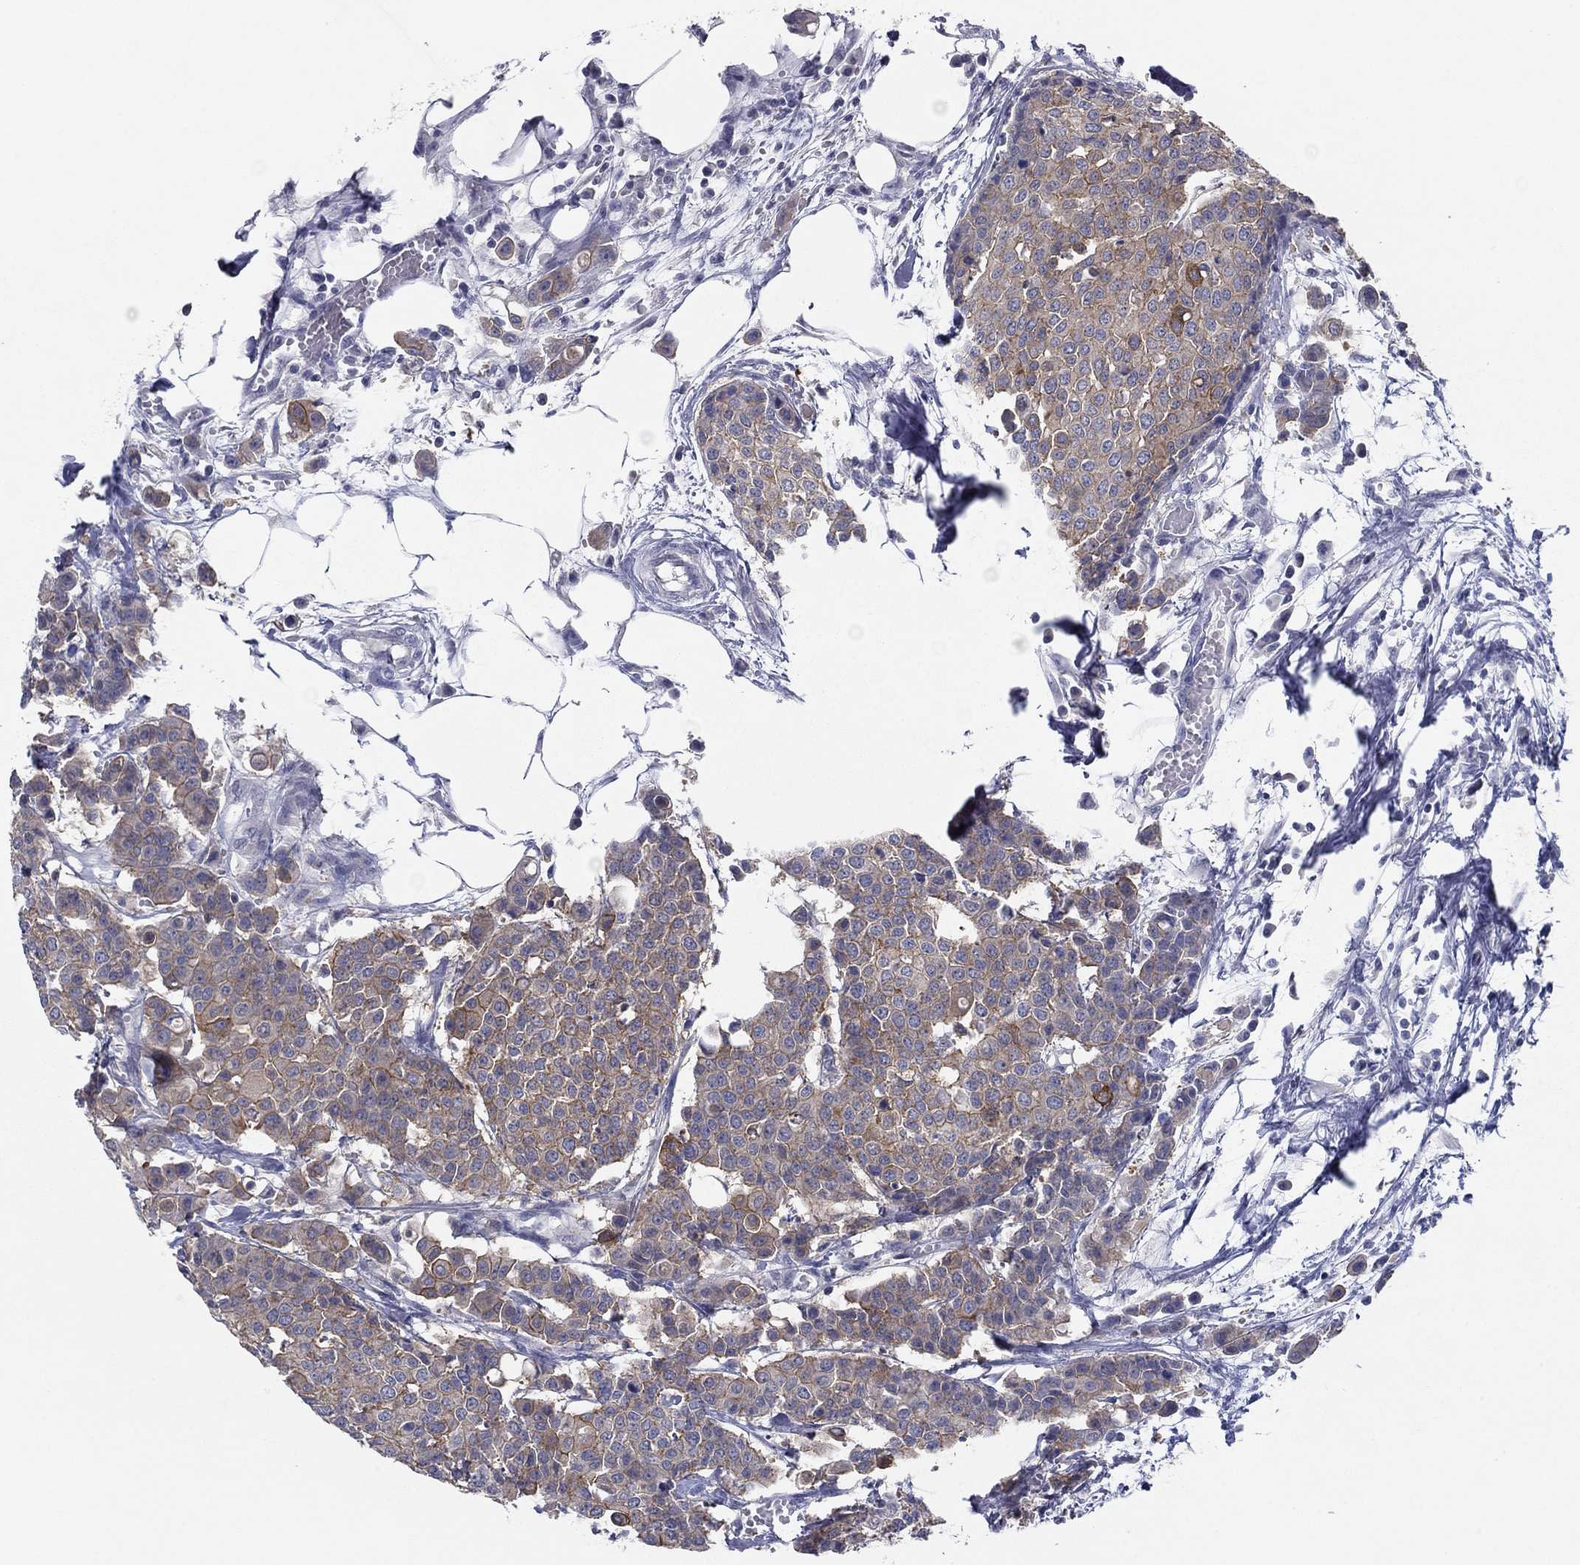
{"staining": {"intensity": "strong", "quantity": "25%-75%", "location": "cytoplasmic/membranous"}, "tissue": "carcinoid", "cell_type": "Tumor cells", "image_type": "cancer", "snomed": [{"axis": "morphology", "description": "Carcinoid, malignant, NOS"}, {"axis": "topography", "description": "Colon"}], "caption": "Immunohistochemistry histopathology image of human malignant carcinoid stained for a protein (brown), which exhibits high levels of strong cytoplasmic/membranous positivity in about 25%-75% of tumor cells.", "gene": "PLS1", "patient": {"sex": "male", "age": 81}}